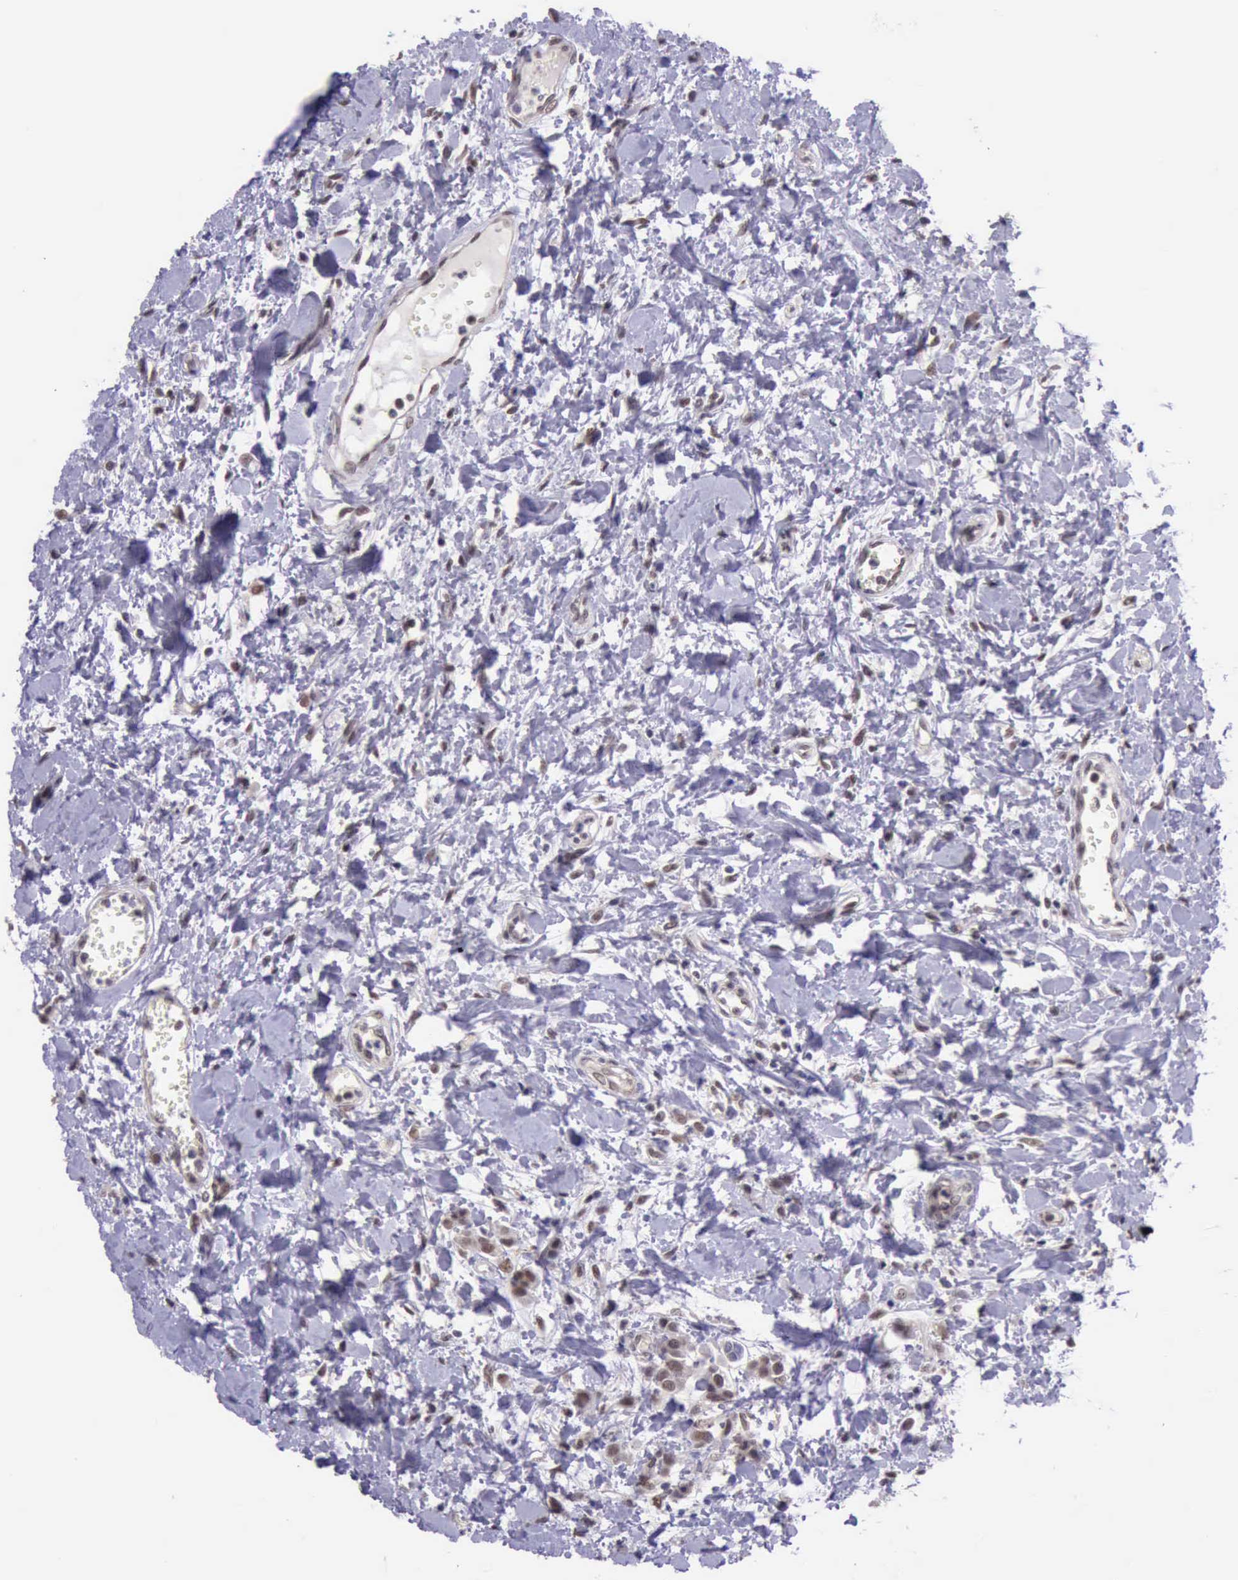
{"staining": {"intensity": "moderate", "quantity": ">75%", "location": "nuclear"}, "tissue": "urothelial cancer", "cell_type": "Tumor cells", "image_type": "cancer", "snomed": [{"axis": "morphology", "description": "Urothelial carcinoma, High grade"}, {"axis": "topography", "description": "Urinary bladder"}], "caption": "The micrograph reveals immunohistochemical staining of urothelial cancer. There is moderate nuclear expression is identified in about >75% of tumor cells.", "gene": "PRPF39", "patient": {"sex": "male", "age": 56}}